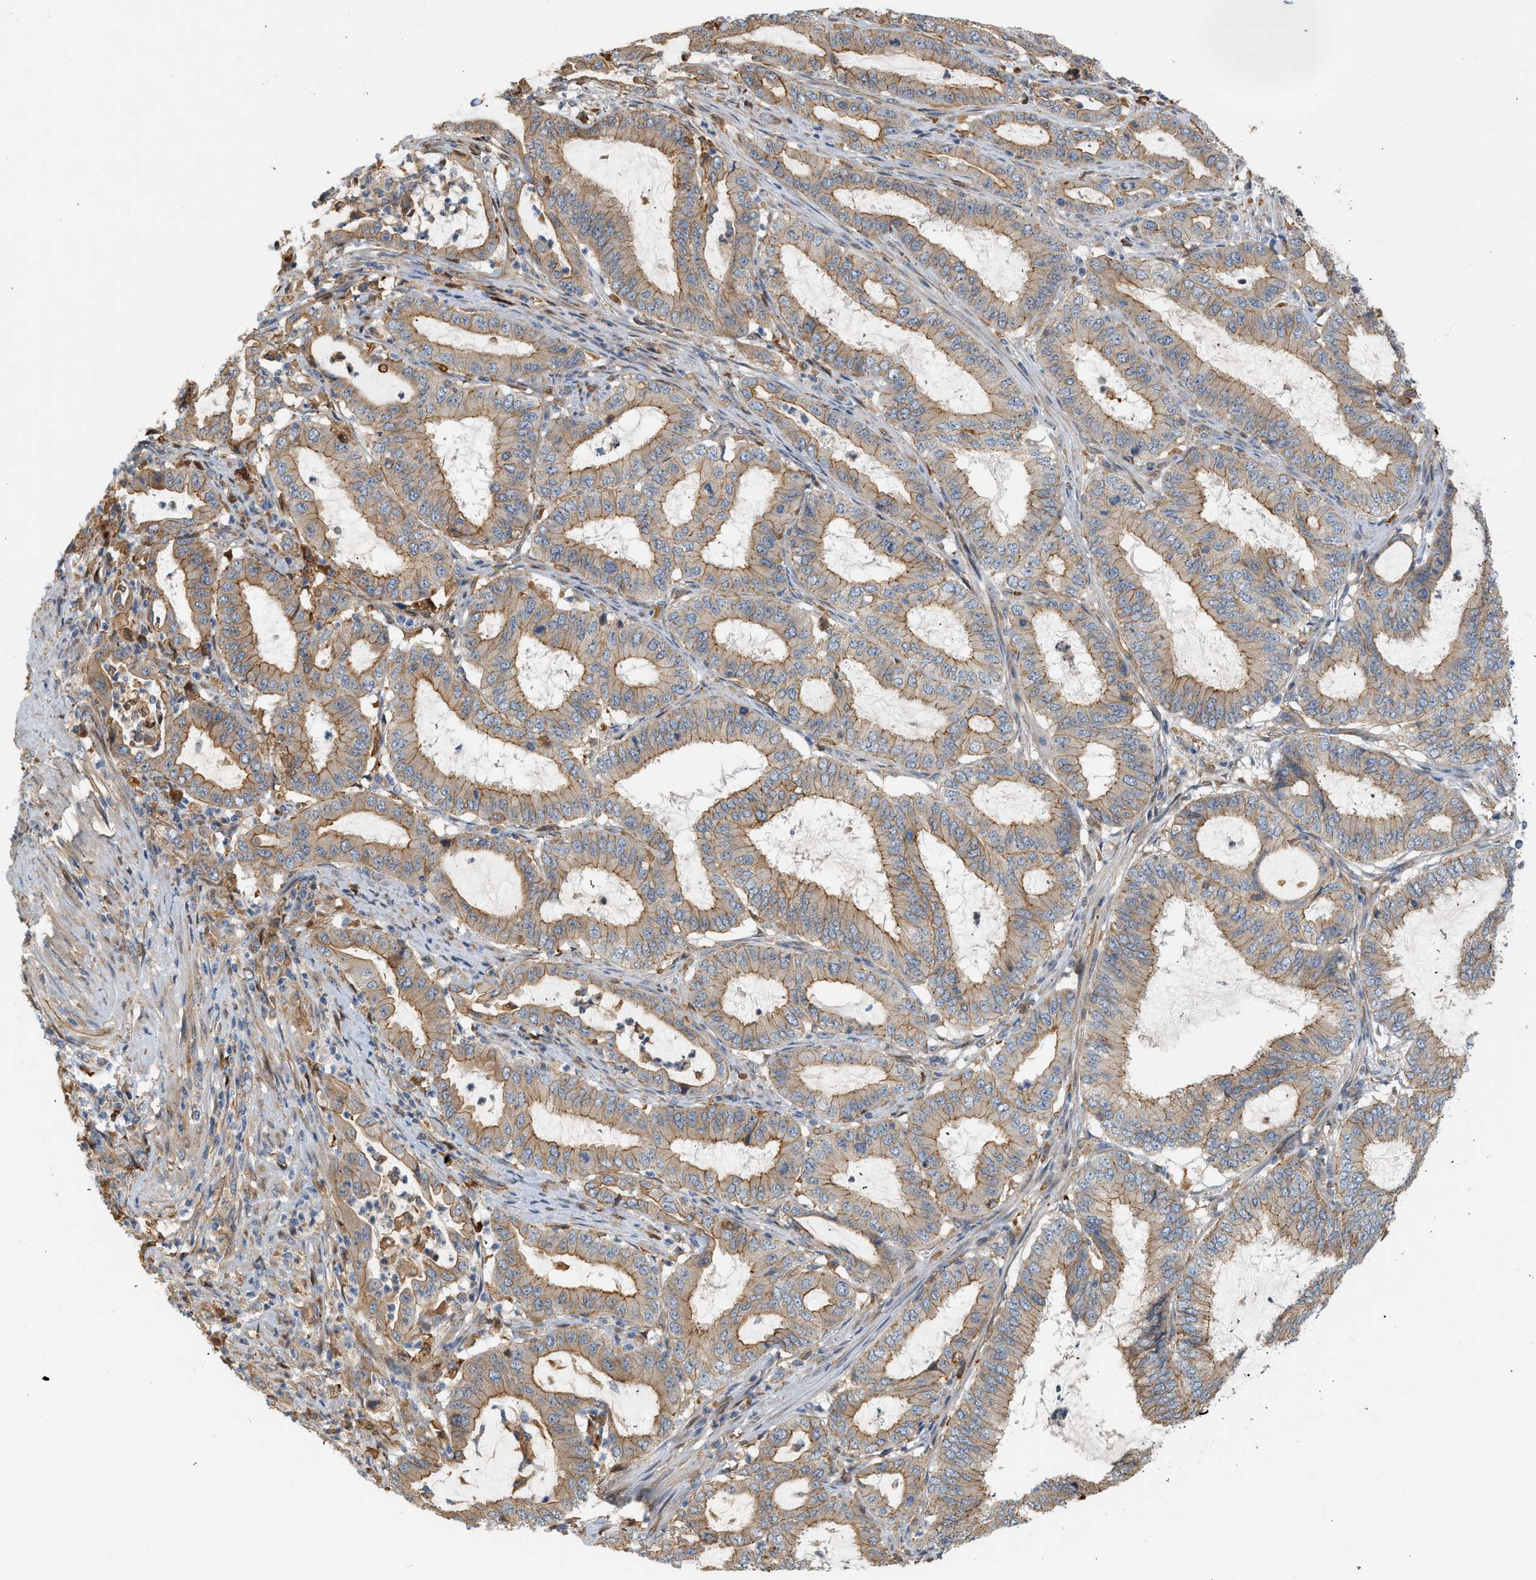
{"staining": {"intensity": "weak", "quantity": ">75%", "location": "cytoplasmic/membranous"}, "tissue": "endometrial cancer", "cell_type": "Tumor cells", "image_type": "cancer", "snomed": [{"axis": "morphology", "description": "Adenocarcinoma, NOS"}, {"axis": "topography", "description": "Endometrium"}], "caption": "Human adenocarcinoma (endometrial) stained with a brown dye reveals weak cytoplasmic/membranous positive expression in approximately >75% of tumor cells.", "gene": "CTXN1", "patient": {"sex": "female", "age": 70}}